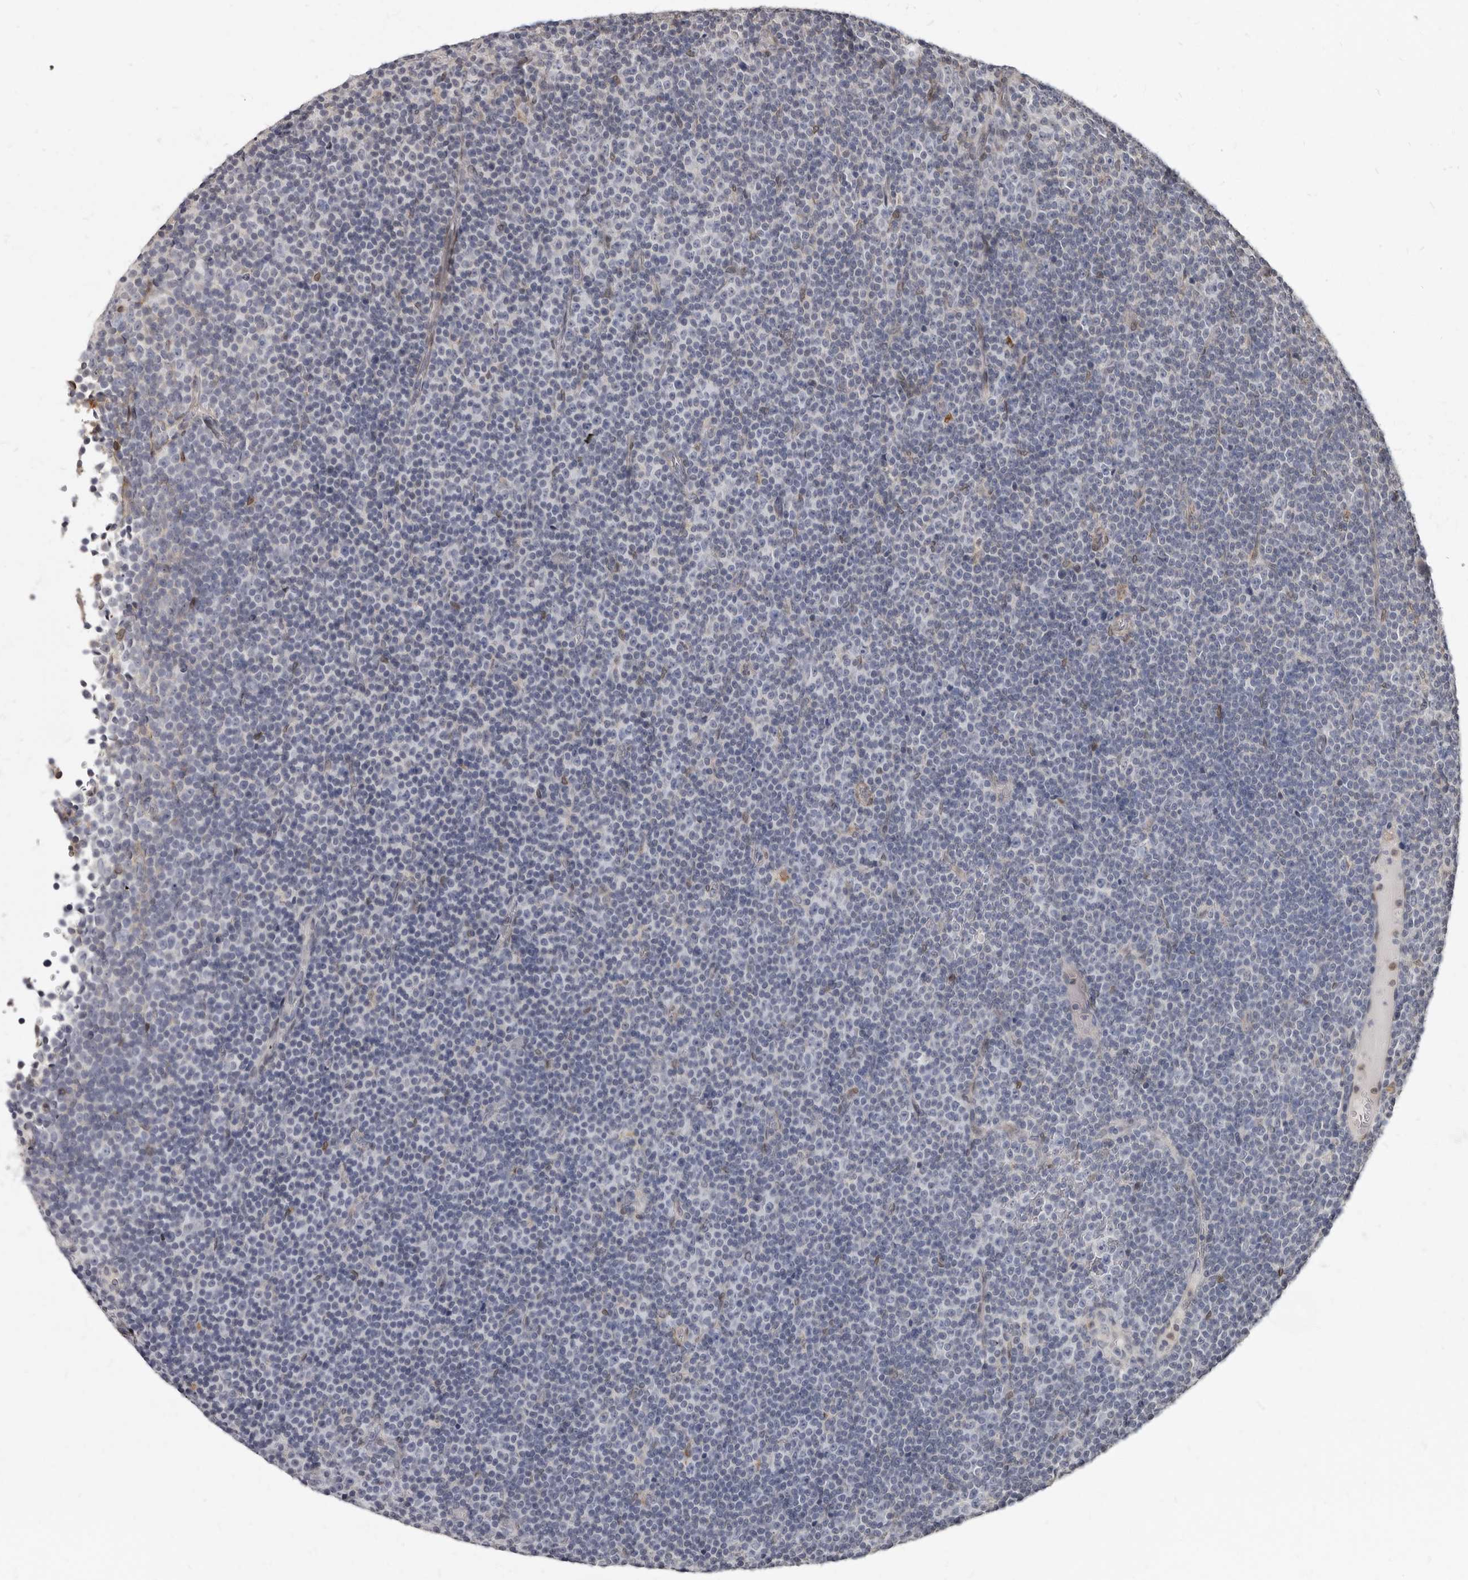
{"staining": {"intensity": "negative", "quantity": "none", "location": "none"}, "tissue": "lymphoma", "cell_type": "Tumor cells", "image_type": "cancer", "snomed": [{"axis": "morphology", "description": "Malignant lymphoma, non-Hodgkin's type, Low grade"}, {"axis": "topography", "description": "Lymph node"}], "caption": "Malignant lymphoma, non-Hodgkin's type (low-grade) was stained to show a protein in brown. There is no significant positivity in tumor cells.", "gene": "MRGPRF", "patient": {"sex": "female", "age": 67}}